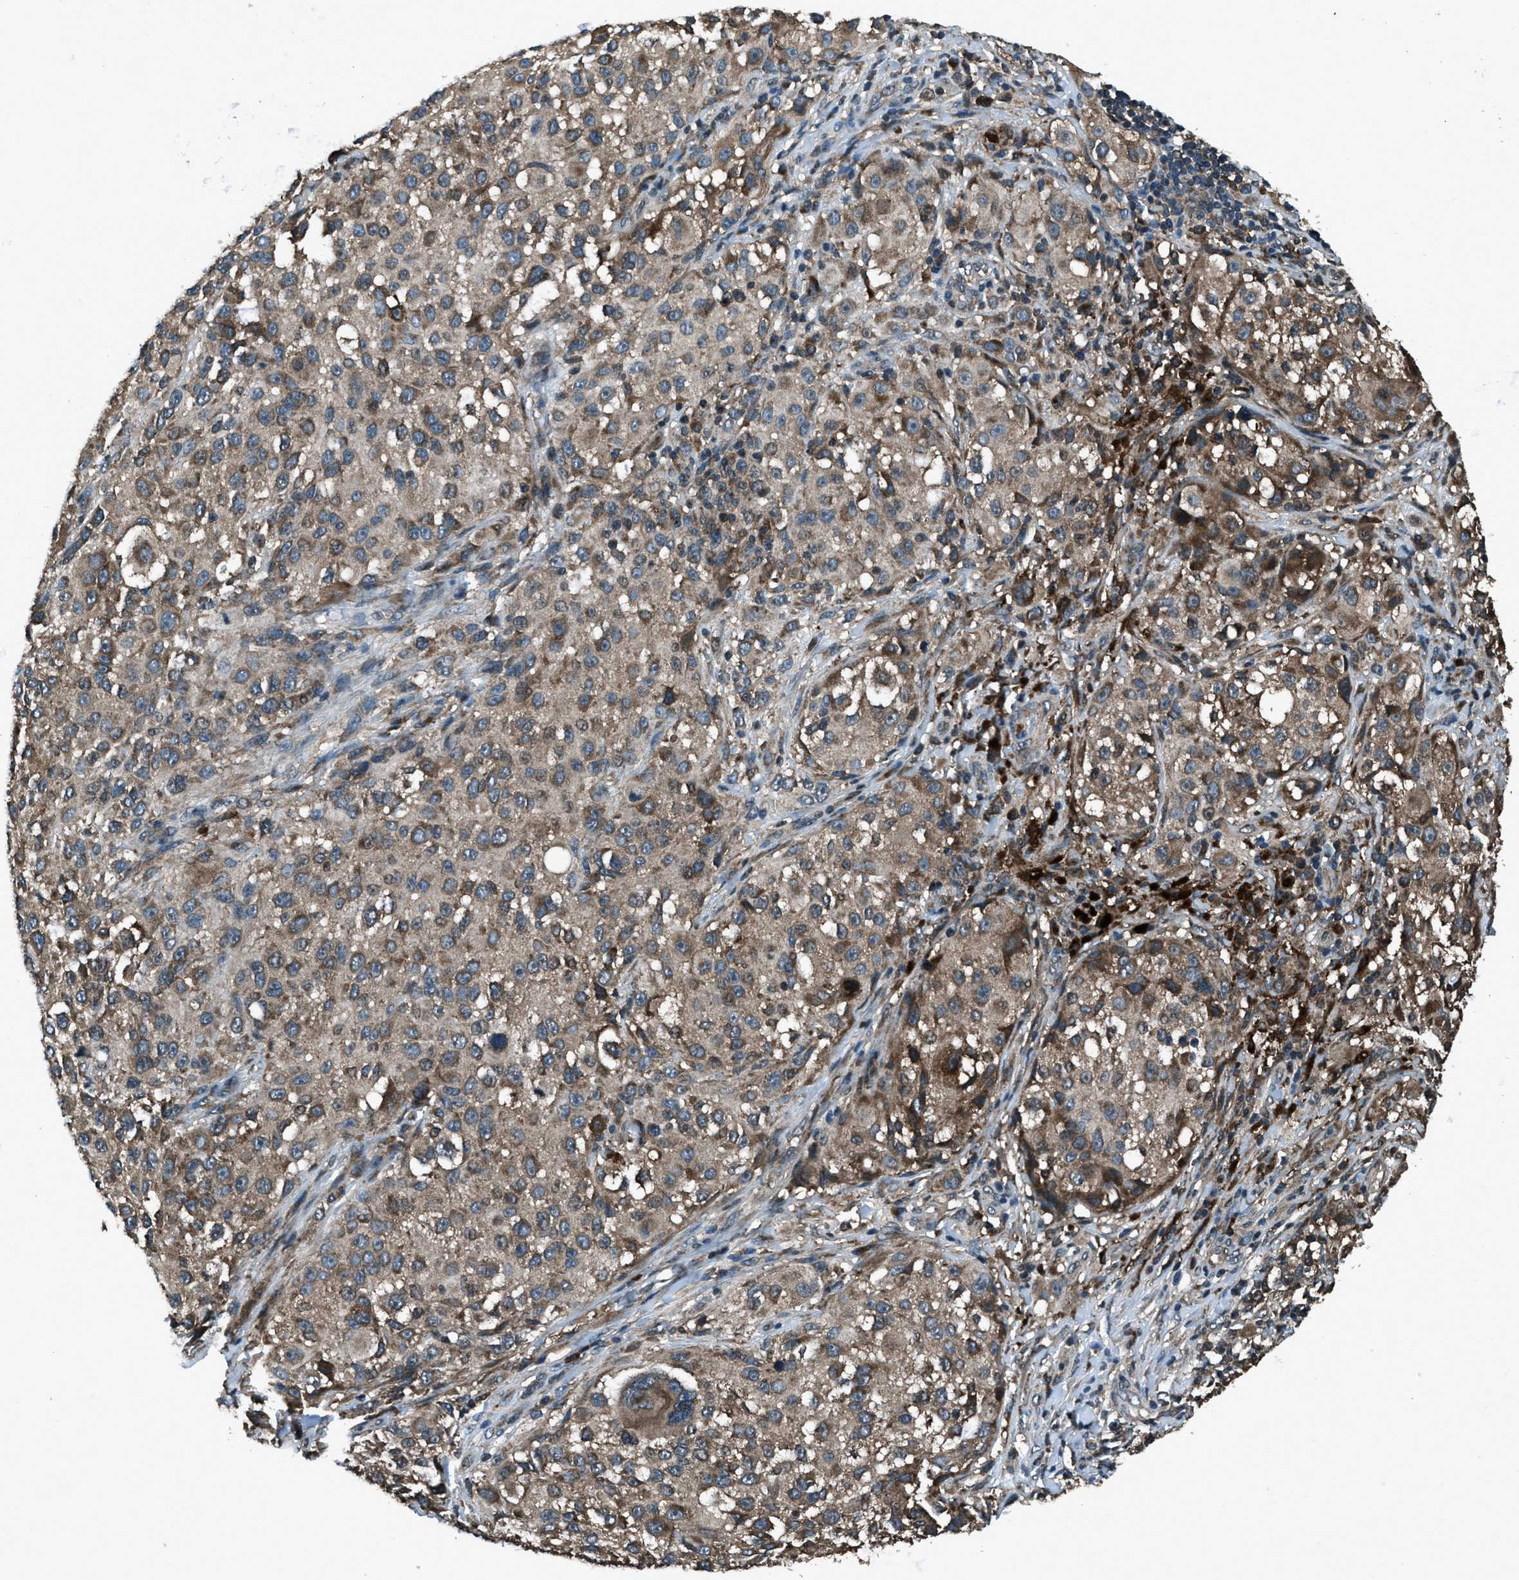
{"staining": {"intensity": "moderate", "quantity": ">75%", "location": "cytoplasmic/membranous"}, "tissue": "melanoma", "cell_type": "Tumor cells", "image_type": "cancer", "snomed": [{"axis": "morphology", "description": "Necrosis, NOS"}, {"axis": "morphology", "description": "Malignant melanoma, NOS"}, {"axis": "topography", "description": "Skin"}], "caption": "Human melanoma stained with a protein marker demonstrates moderate staining in tumor cells.", "gene": "TRIM4", "patient": {"sex": "female", "age": 87}}